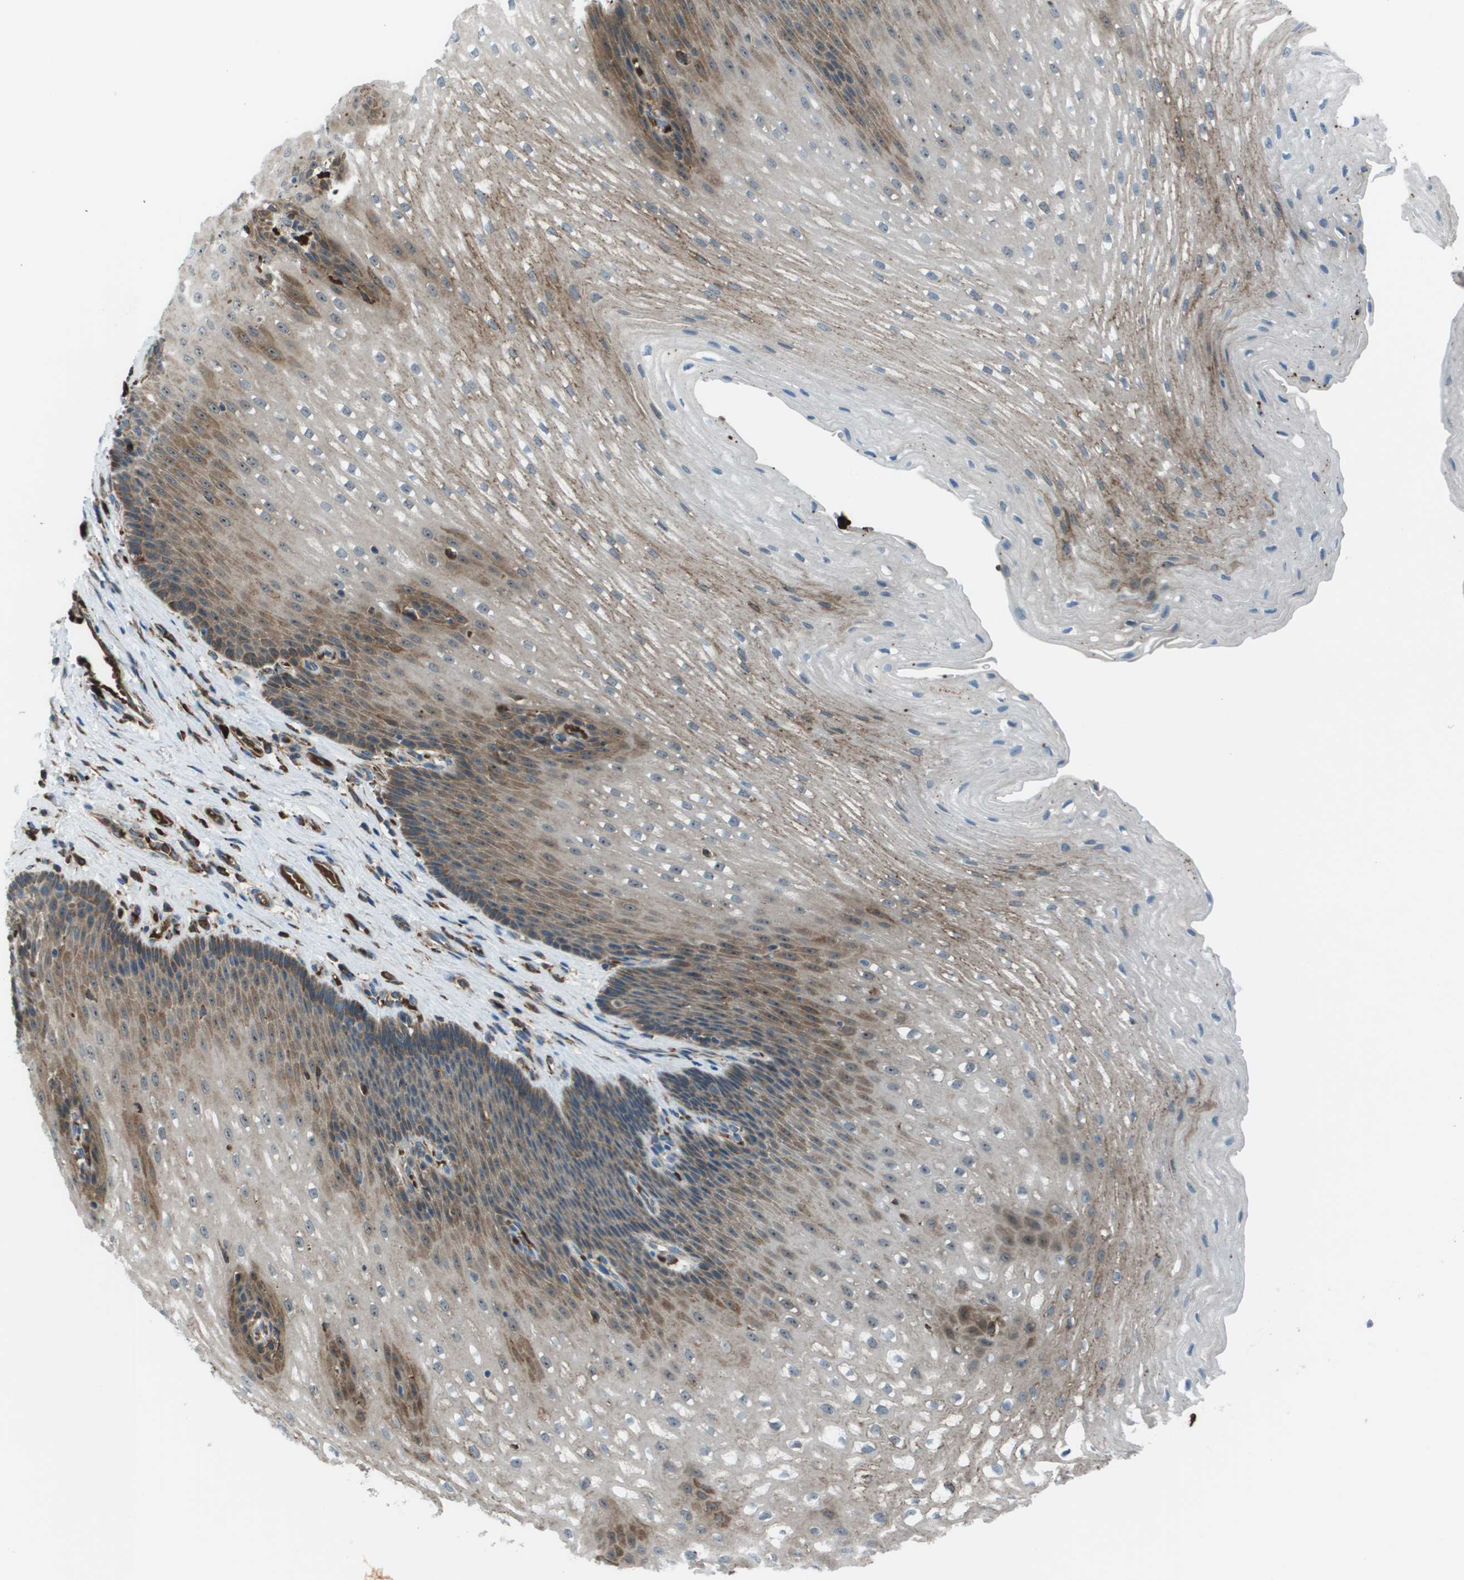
{"staining": {"intensity": "moderate", "quantity": "25%-75%", "location": "cytoplasmic/membranous"}, "tissue": "esophagus", "cell_type": "Squamous epithelial cells", "image_type": "normal", "snomed": [{"axis": "morphology", "description": "Normal tissue, NOS"}, {"axis": "topography", "description": "Esophagus"}], "caption": "This histopathology image reveals benign esophagus stained with IHC to label a protein in brown. The cytoplasmic/membranous of squamous epithelial cells show moderate positivity for the protein. Nuclei are counter-stained blue.", "gene": "UTS2", "patient": {"sex": "male", "age": 48}}